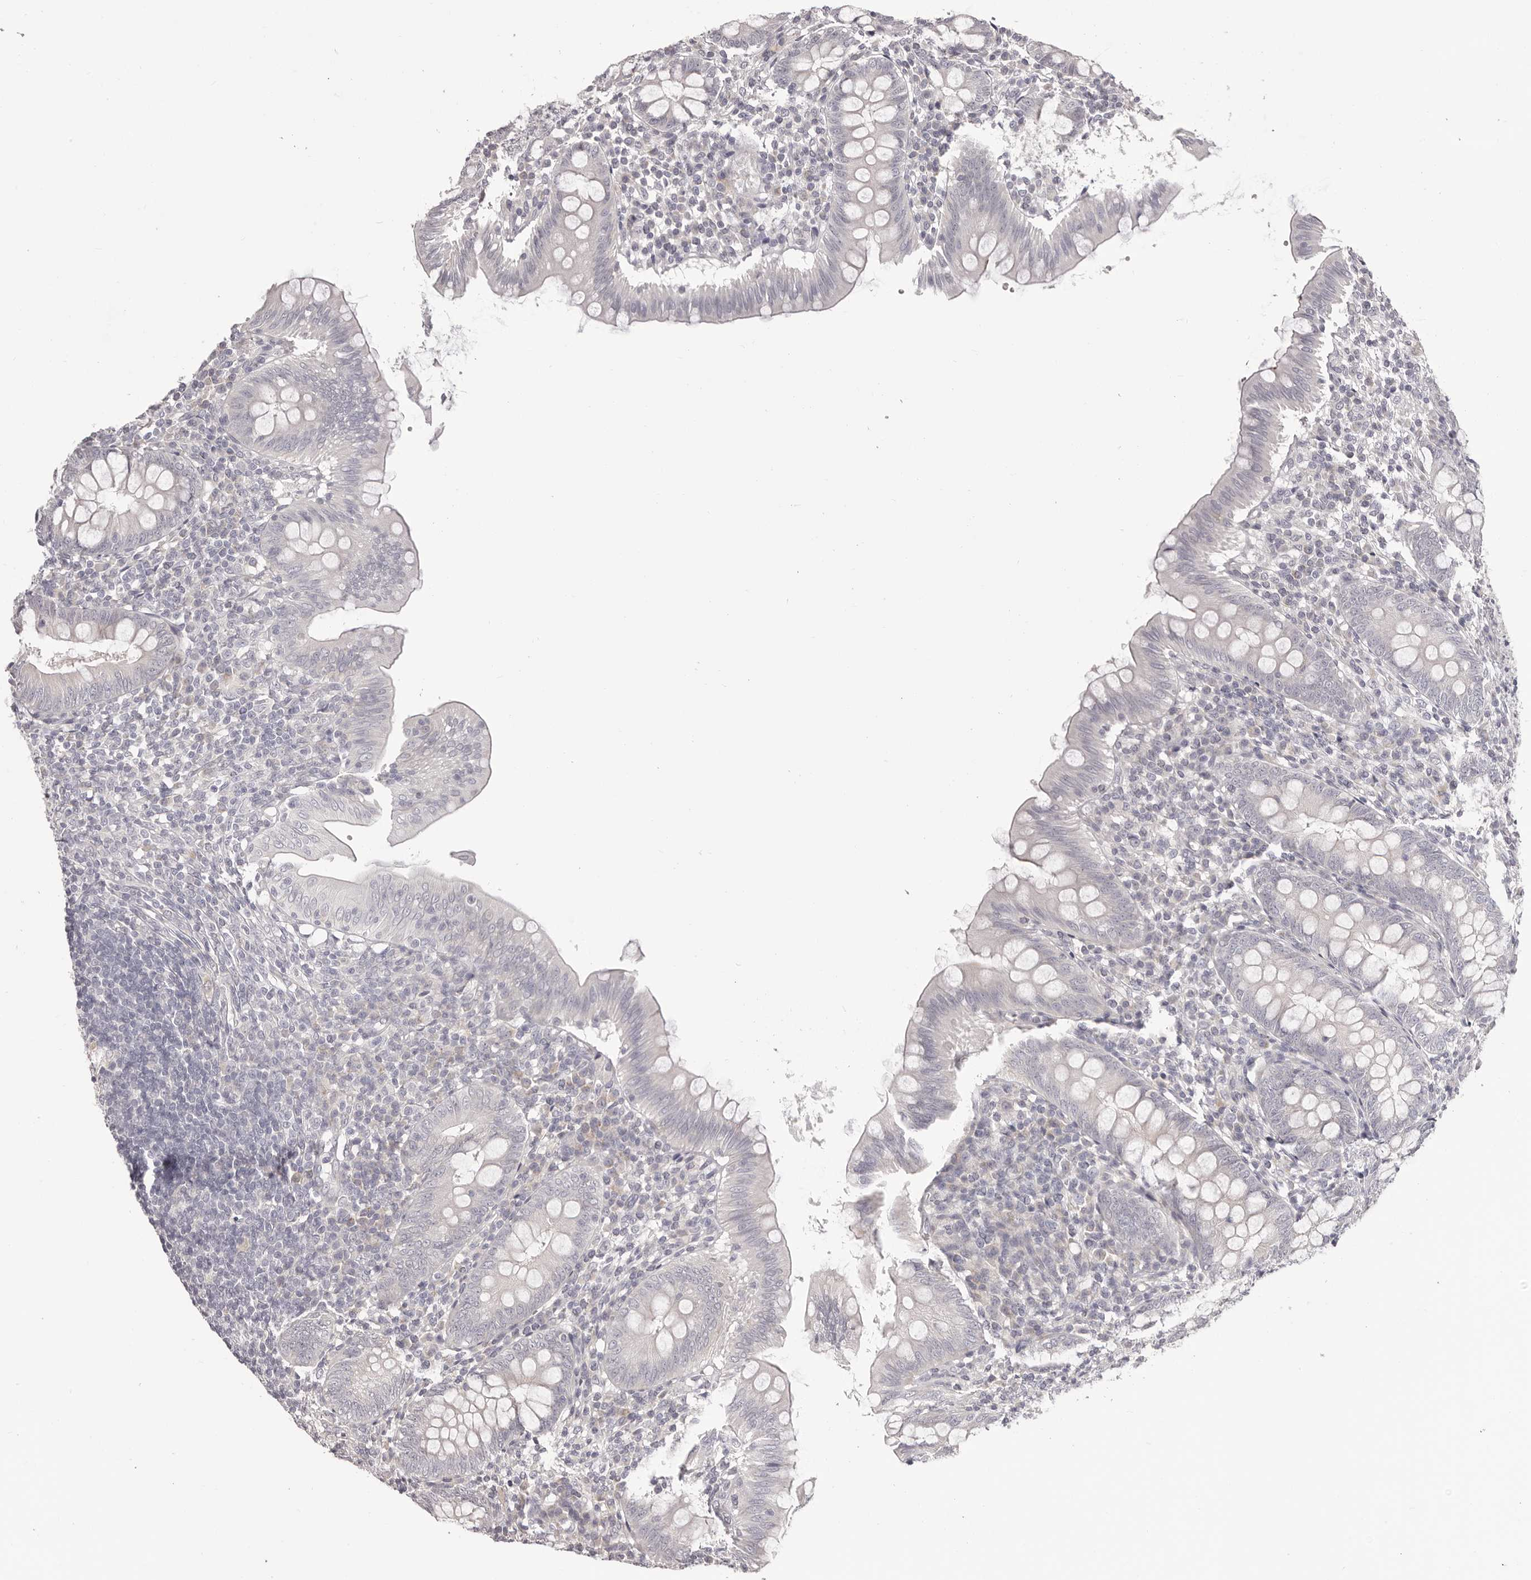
{"staining": {"intensity": "moderate", "quantity": "<25%", "location": "cytoplasmic/membranous"}, "tissue": "appendix", "cell_type": "Glandular cells", "image_type": "normal", "snomed": [{"axis": "morphology", "description": "Normal tissue, NOS"}, {"axis": "topography", "description": "Appendix"}], "caption": "Immunohistochemistry micrograph of normal appendix: appendix stained using IHC exhibits low levels of moderate protein expression localized specifically in the cytoplasmic/membranous of glandular cells, appearing as a cytoplasmic/membranous brown color.", "gene": "OTUD3", "patient": {"sex": "male", "age": 14}}